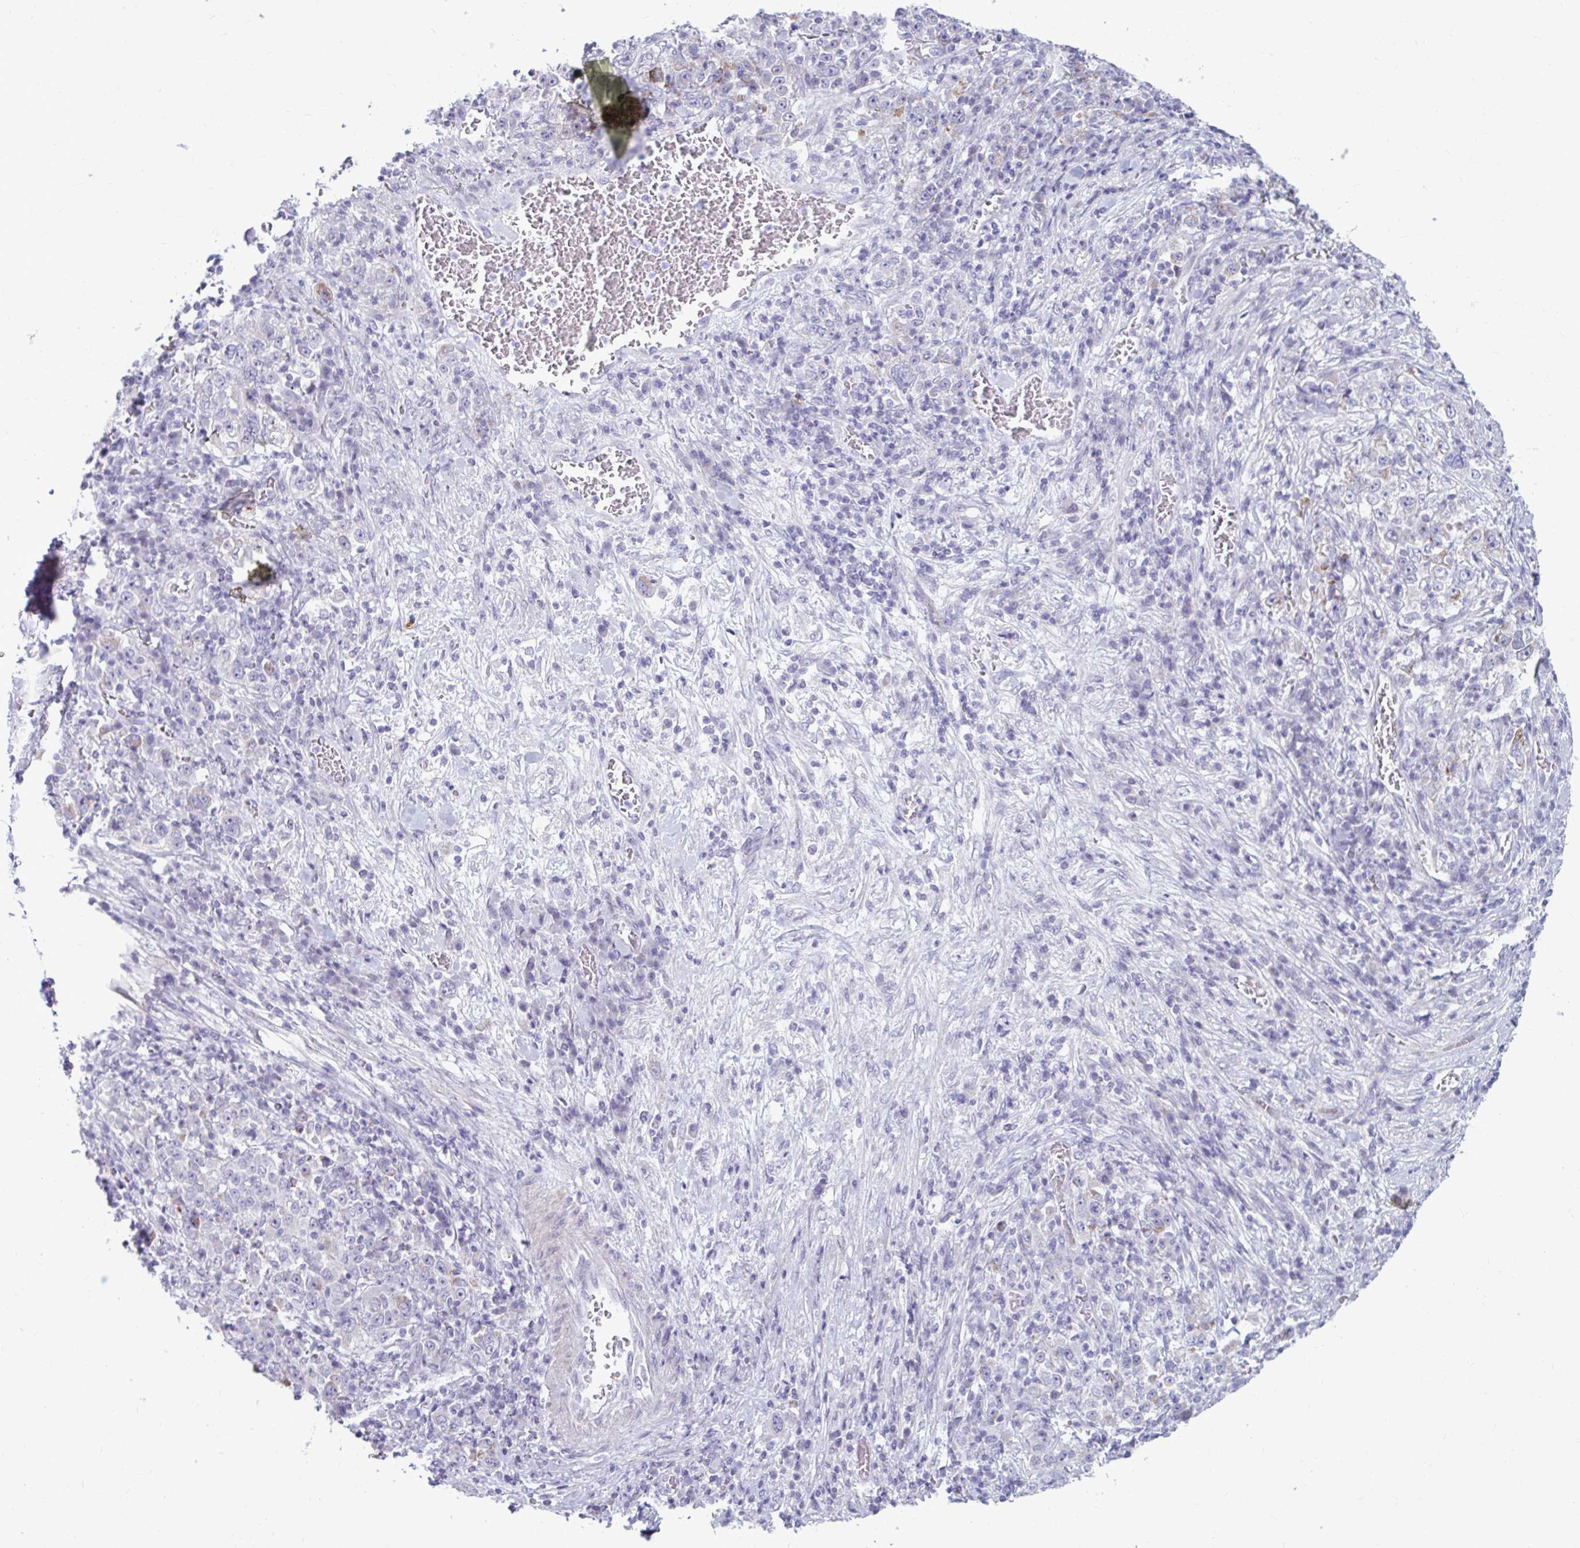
{"staining": {"intensity": "negative", "quantity": "none", "location": "none"}, "tissue": "stomach cancer", "cell_type": "Tumor cells", "image_type": "cancer", "snomed": [{"axis": "morphology", "description": "Normal tissue, NOS"}, {"axis": "morphology", "description": "Adenocarcinoma, NOS"}, {"axis": "topography", "description": "Stomach, upper"}, {"axis": "topography", "description": "Stomach"}], "caption": "Protein analysis of adenocarcinoma (stomach) reveals no significant positivity in tumor cells.", "gene": "MSMO1", "patient": {"sex": "male", "age": 59}}